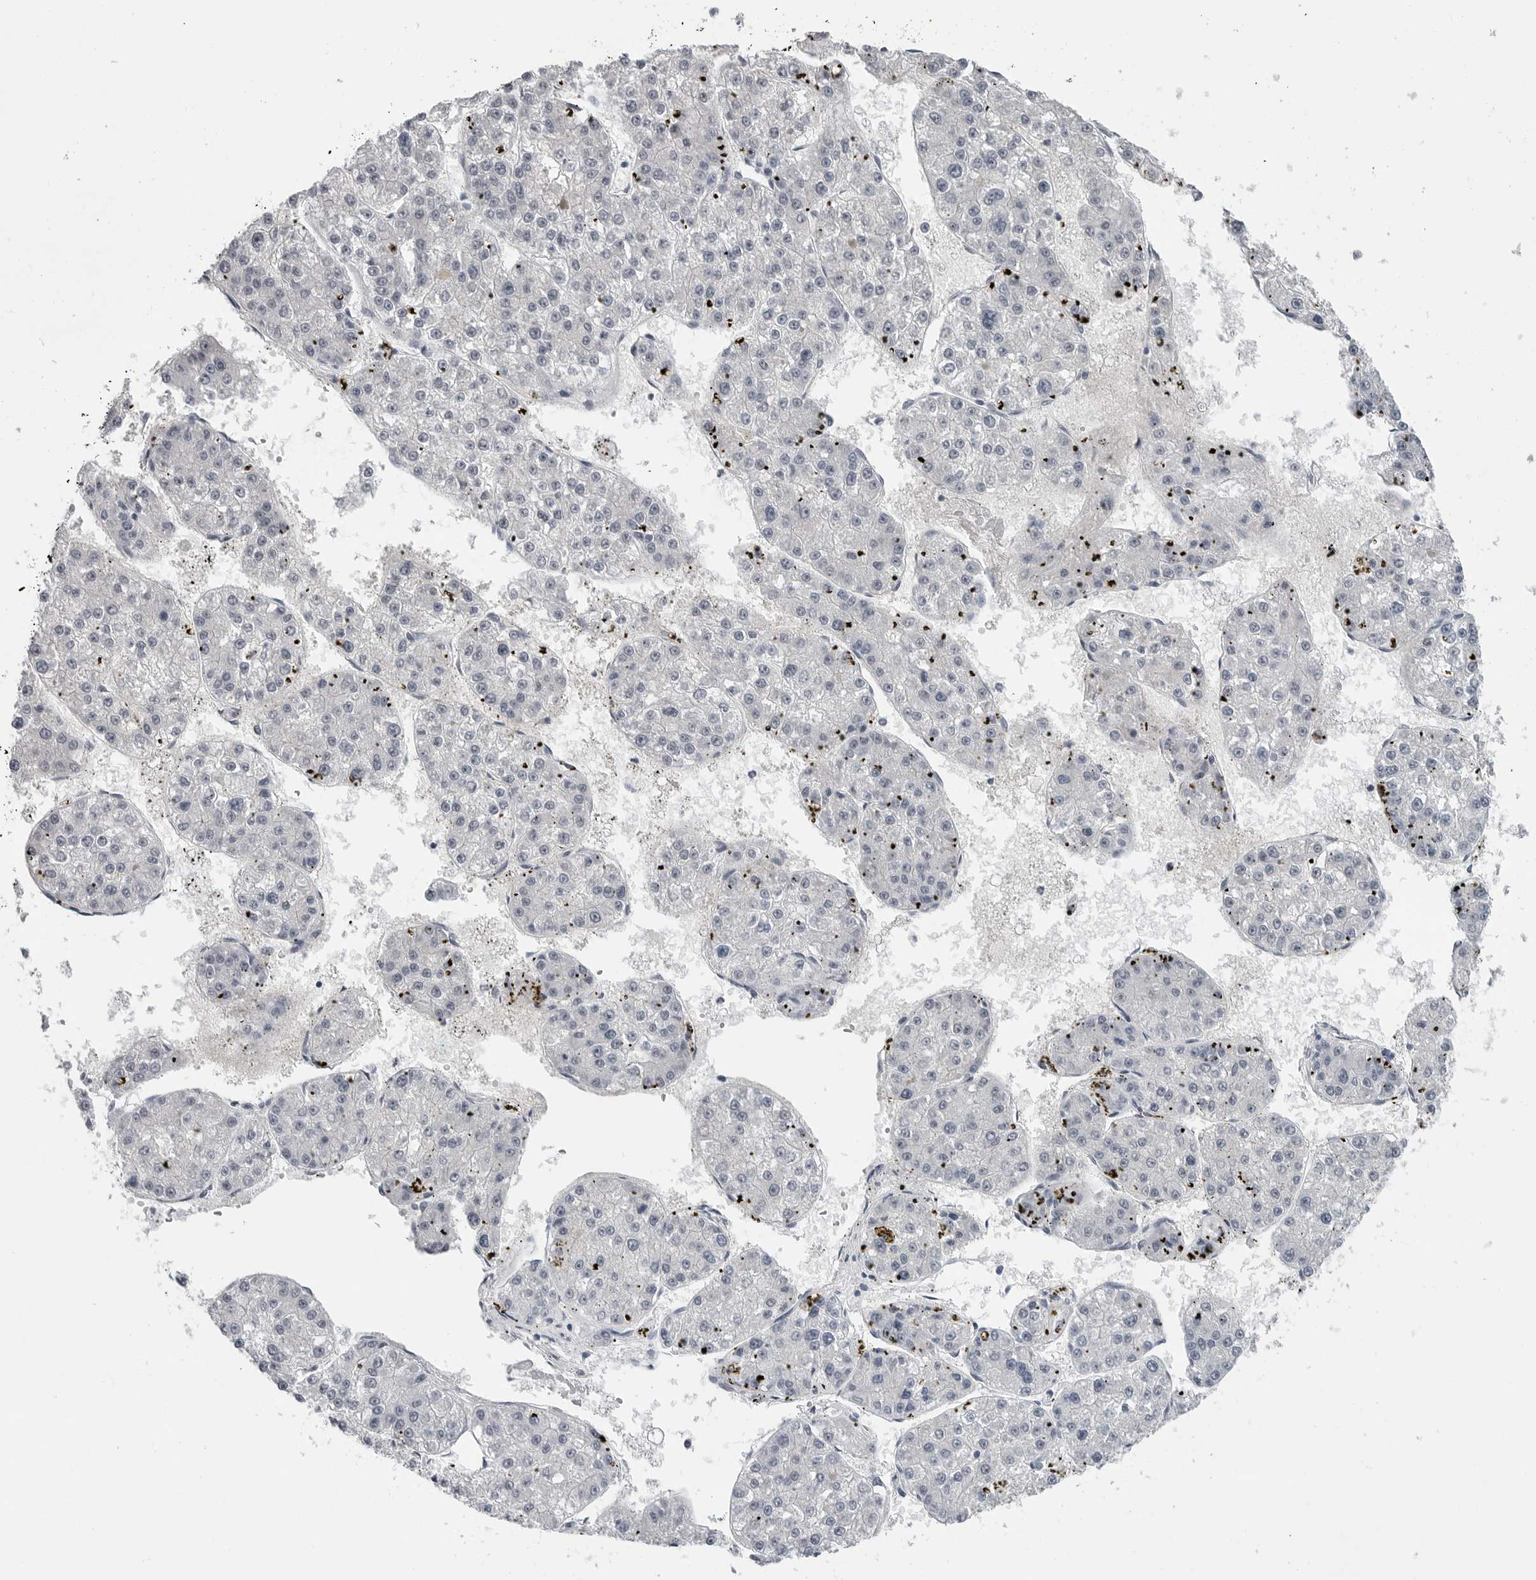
{"staining": {"intensity": "negative", "quantity": "none", "location": "none"}, "tissue": "liver cancer", "cell_type": "Tumor cells", "image_type": "cancer", "snomed": [{"axis": "morphology", "description": "Carcinoma, Hepatocellular, NOS"}, {"axis": "topography", "description": "Liver"}], "caption": "High power microscopy micrograph of an immunohistochemistry (IHC) histopathology image of hepatocellular carcinoma (liver), revealing no significant positivity in tumor cells. (Immunohistochemistry, brightfield microscopy, high magnification).", "gene": "AMPD1", "patient": {"sex": "female", "age": 73}}